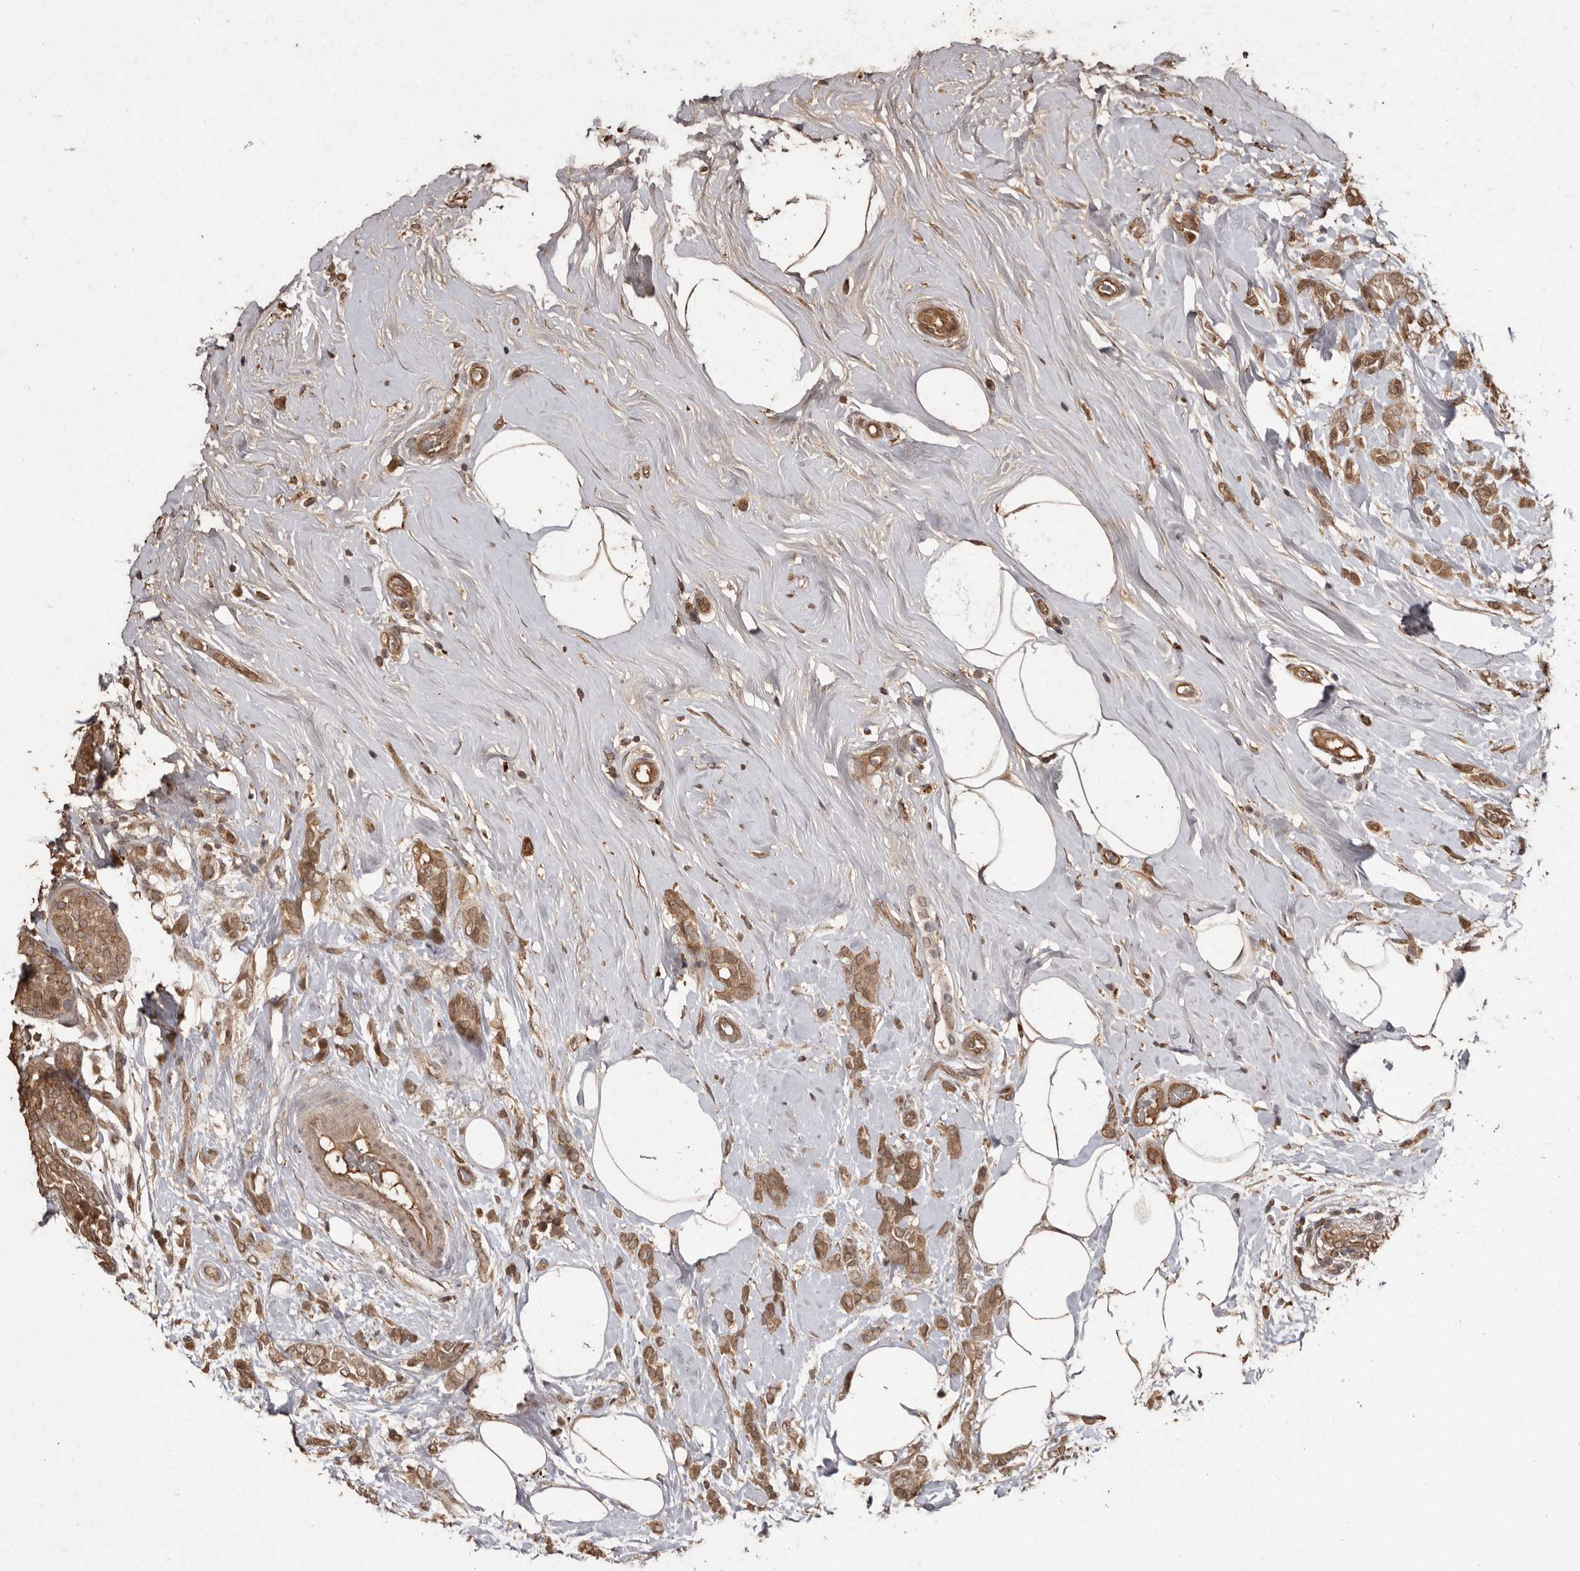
{"staining": {"intensity": "moderate", "quantity": ">75%", "location": "cytoplasmic/membranous,nuclear"}, "tissue": "breast cancer", "cell_type": "Tumor cells", "image_type": "cancer", "snomed": [{"axis": "morphology", "description": "Lobular carcinoma, in situ"}, {"axis": "morphology", "description": "Lobular carcinoma"}, {"axis": "topography", "description": "Breast"}], "caption": "Breast lobular carcinoma in situ stained for a protein shows moderate cytoplasmic/membranous and nuclear positivity in tumor cells. (Brightfield microscopy of DAB IHC at high magnification).", "gene": "NUP43", "patient": {"sex": "female", "age": 41}}